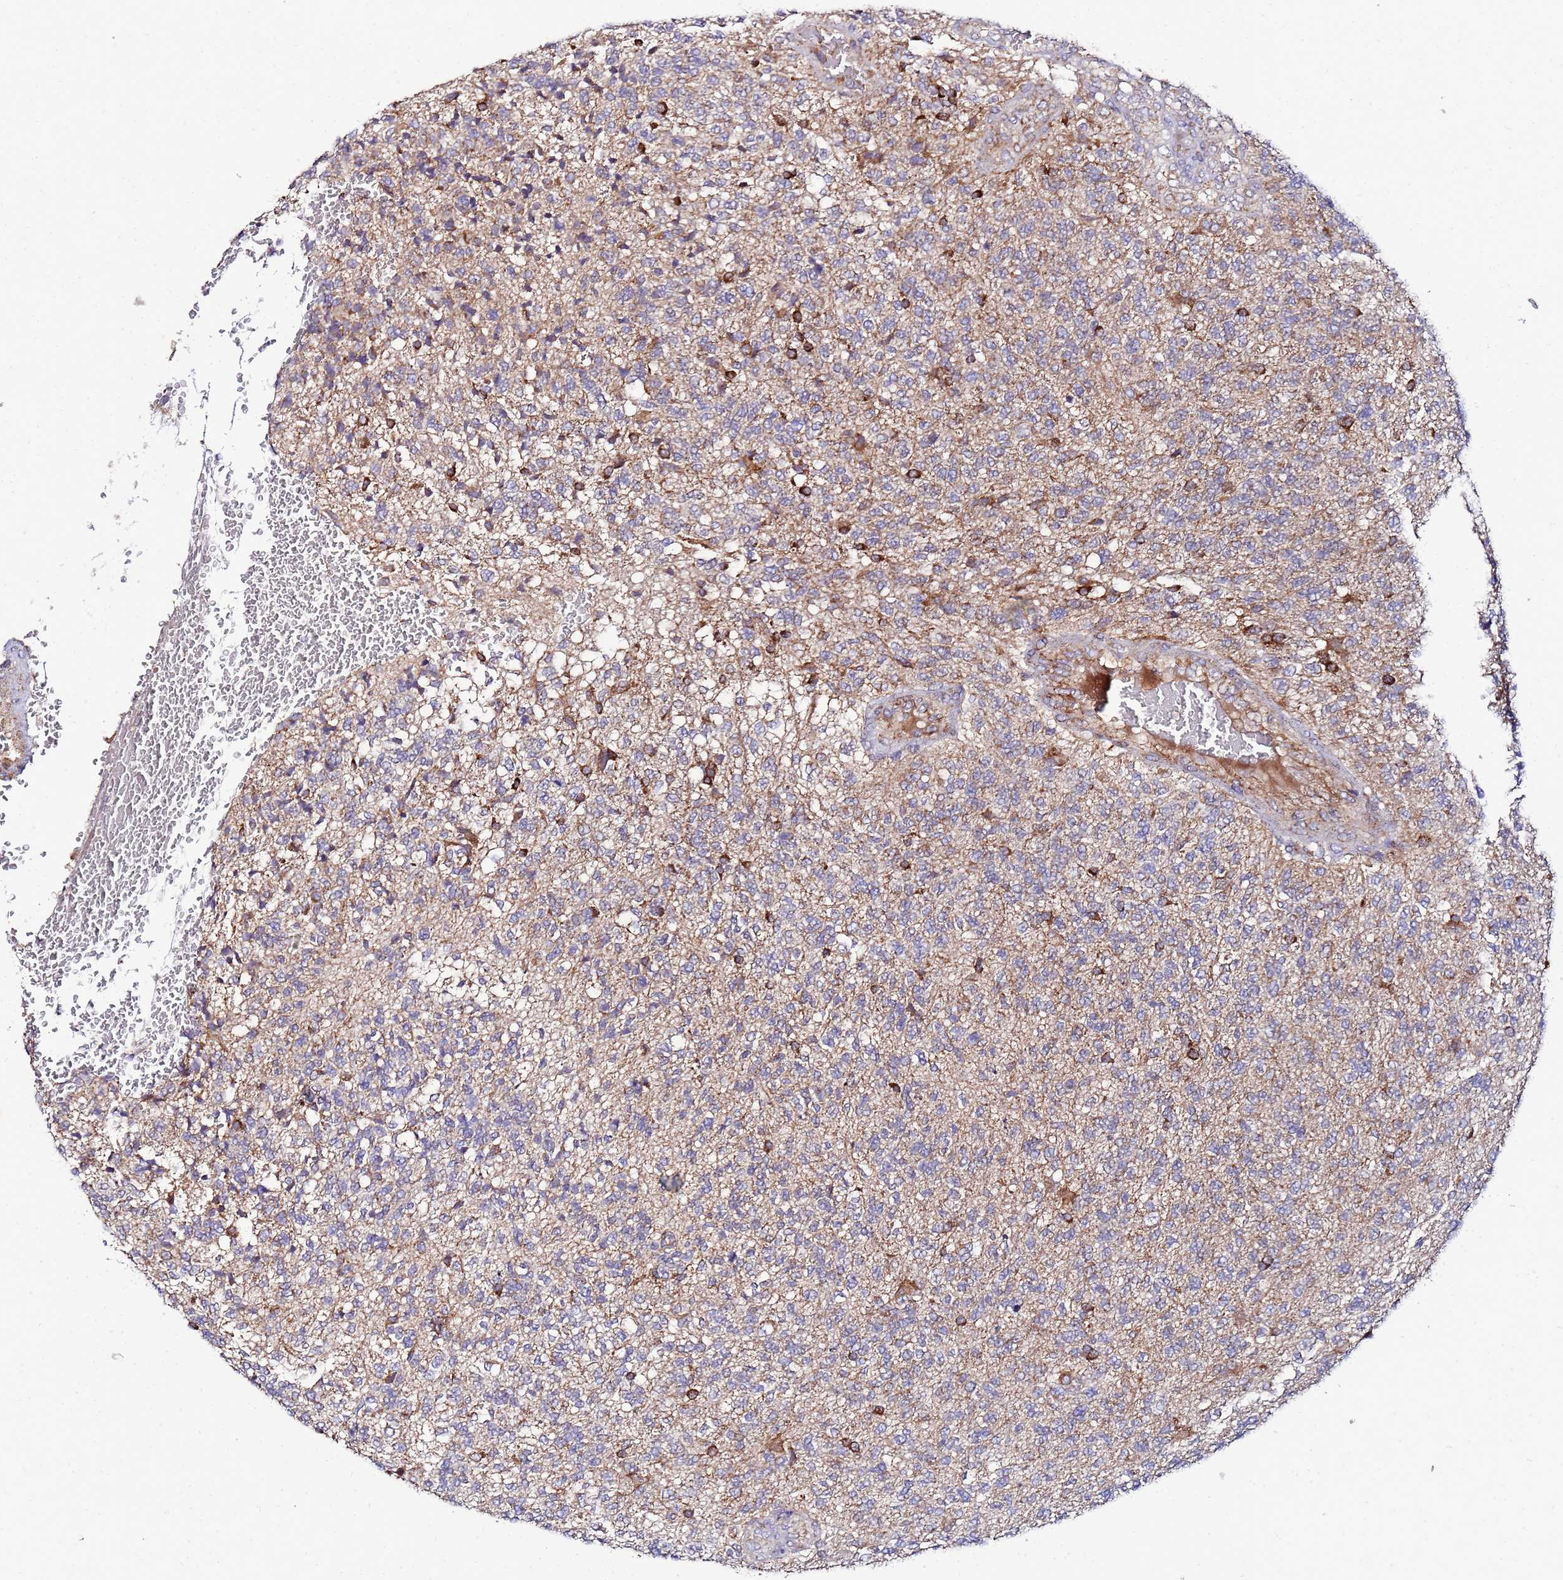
{"staining": {"intensity": "strong", "quantity": "<25%", "location": "cytoplasmic/membranous"}, "tissue": "glioma", "cell_type": "Tumor cells", "image_type": "cancer", "snomed": [{"axis": "morphology", "description": "Glioma, malignant, High grade"}, {"axis": "topography", "description": "Brain"}], "caption": "Immunohistochemical staining of malignant high-grade glioma reveals medium levels of strong cytoplasmic/membranous protein positivity in about <25% of tumor cells. The staining is performed using DAB (3,3'-diaminobenzidine) brown chromogen to label protein expression. The nuclei are counter-stained blue using hematoxylin.", "gene": "FAHD2A", "patient": {"sex": "male", "age": 56}}